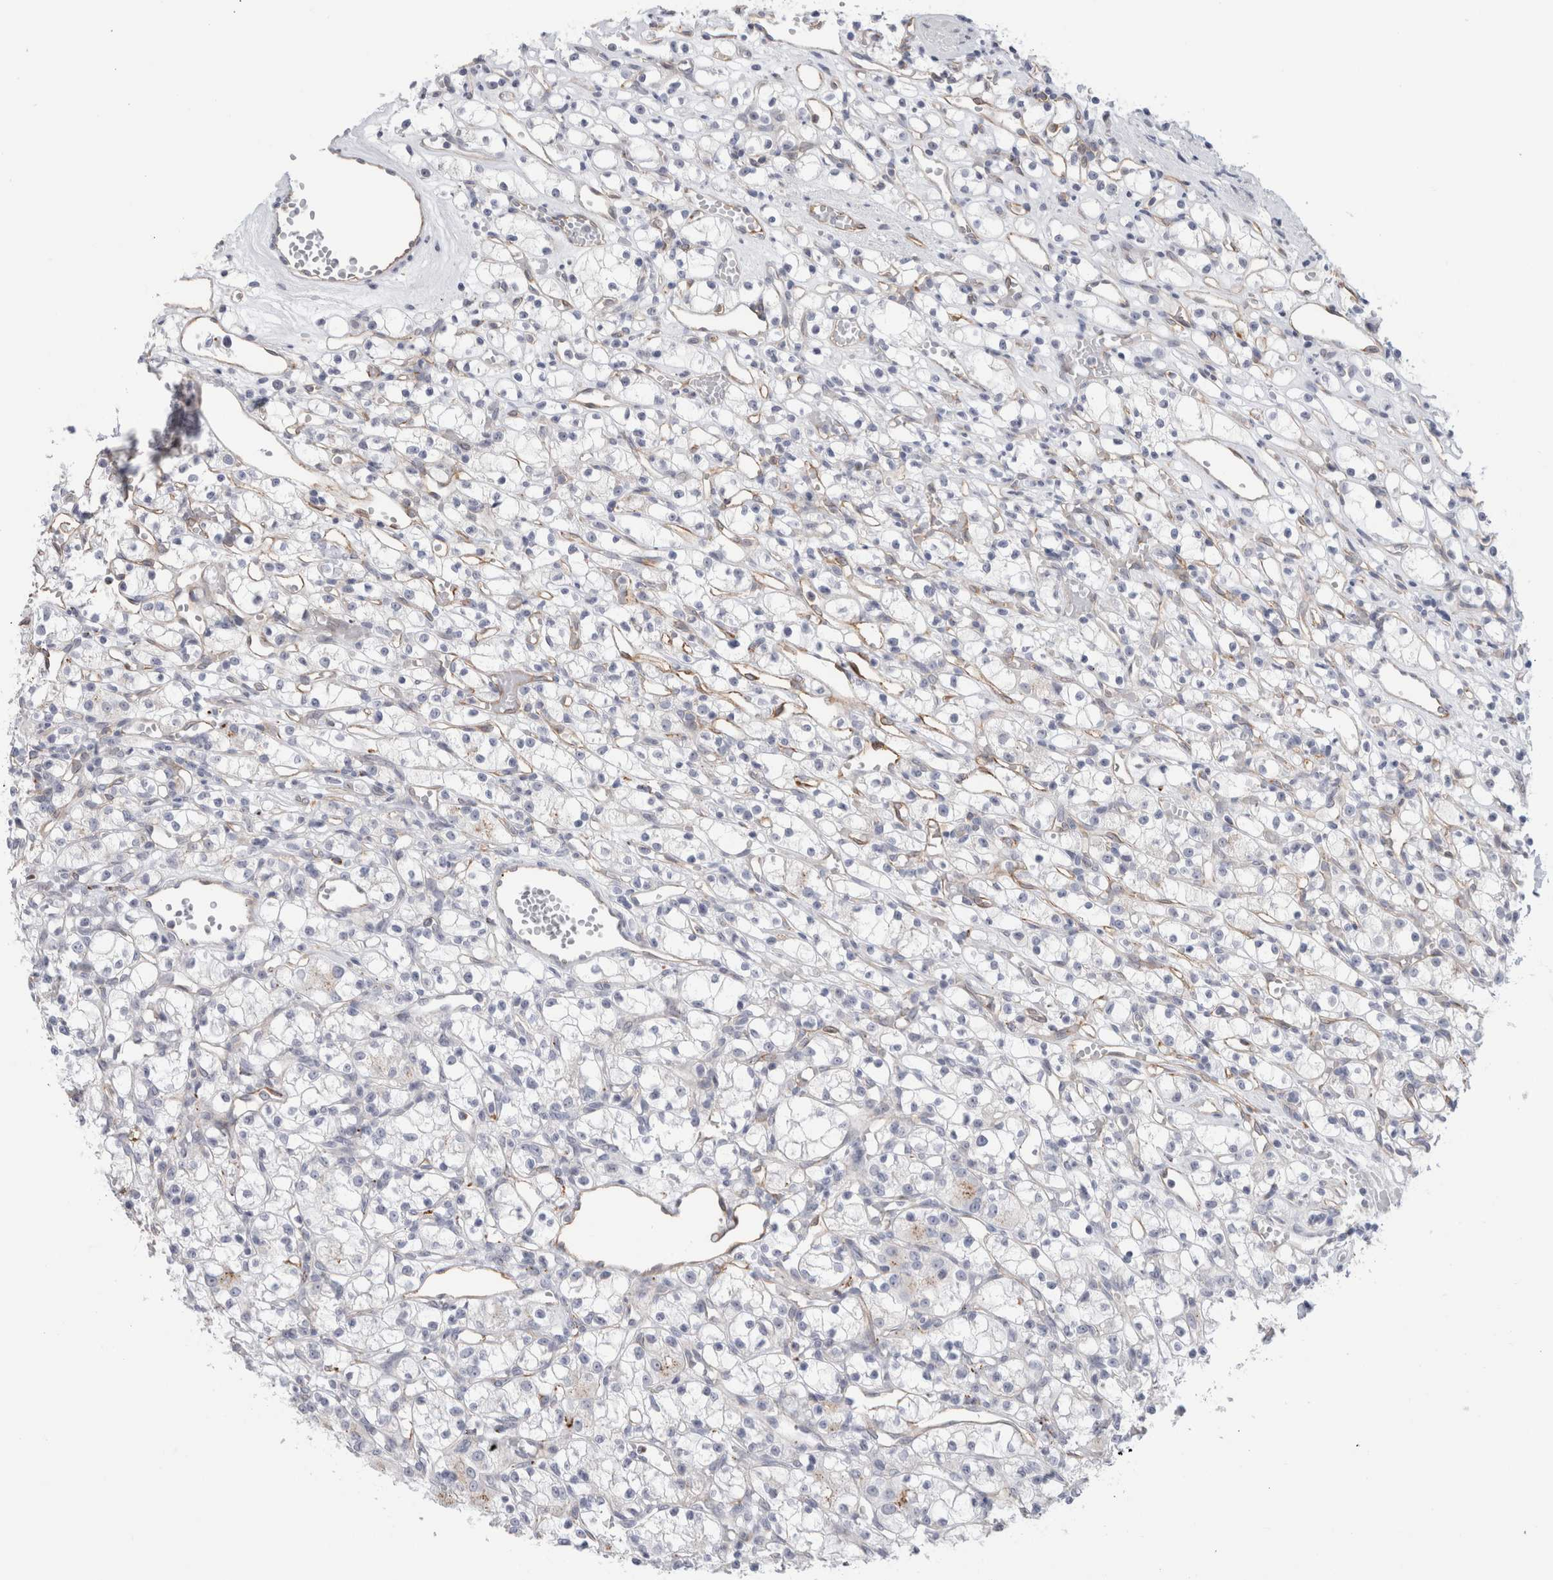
{"staining": {"intensity": "negative", "quantity": "none", "location": "none"}, "tissue": "renal cancer", "cell_type": "Tumor cells", "image_type": "cancer", "snomed": [{"axis": "morphology", "description": "Adenocarcinoma, NOS"}, {"axis": "topography", "description": "Kidney"}], "caption": "The photomicrograph reveals no staining of tumor cells in adenocarcinoma (renal).", "gene": "ANKMY1", "patient": {"sex": "female", "age": 59}}